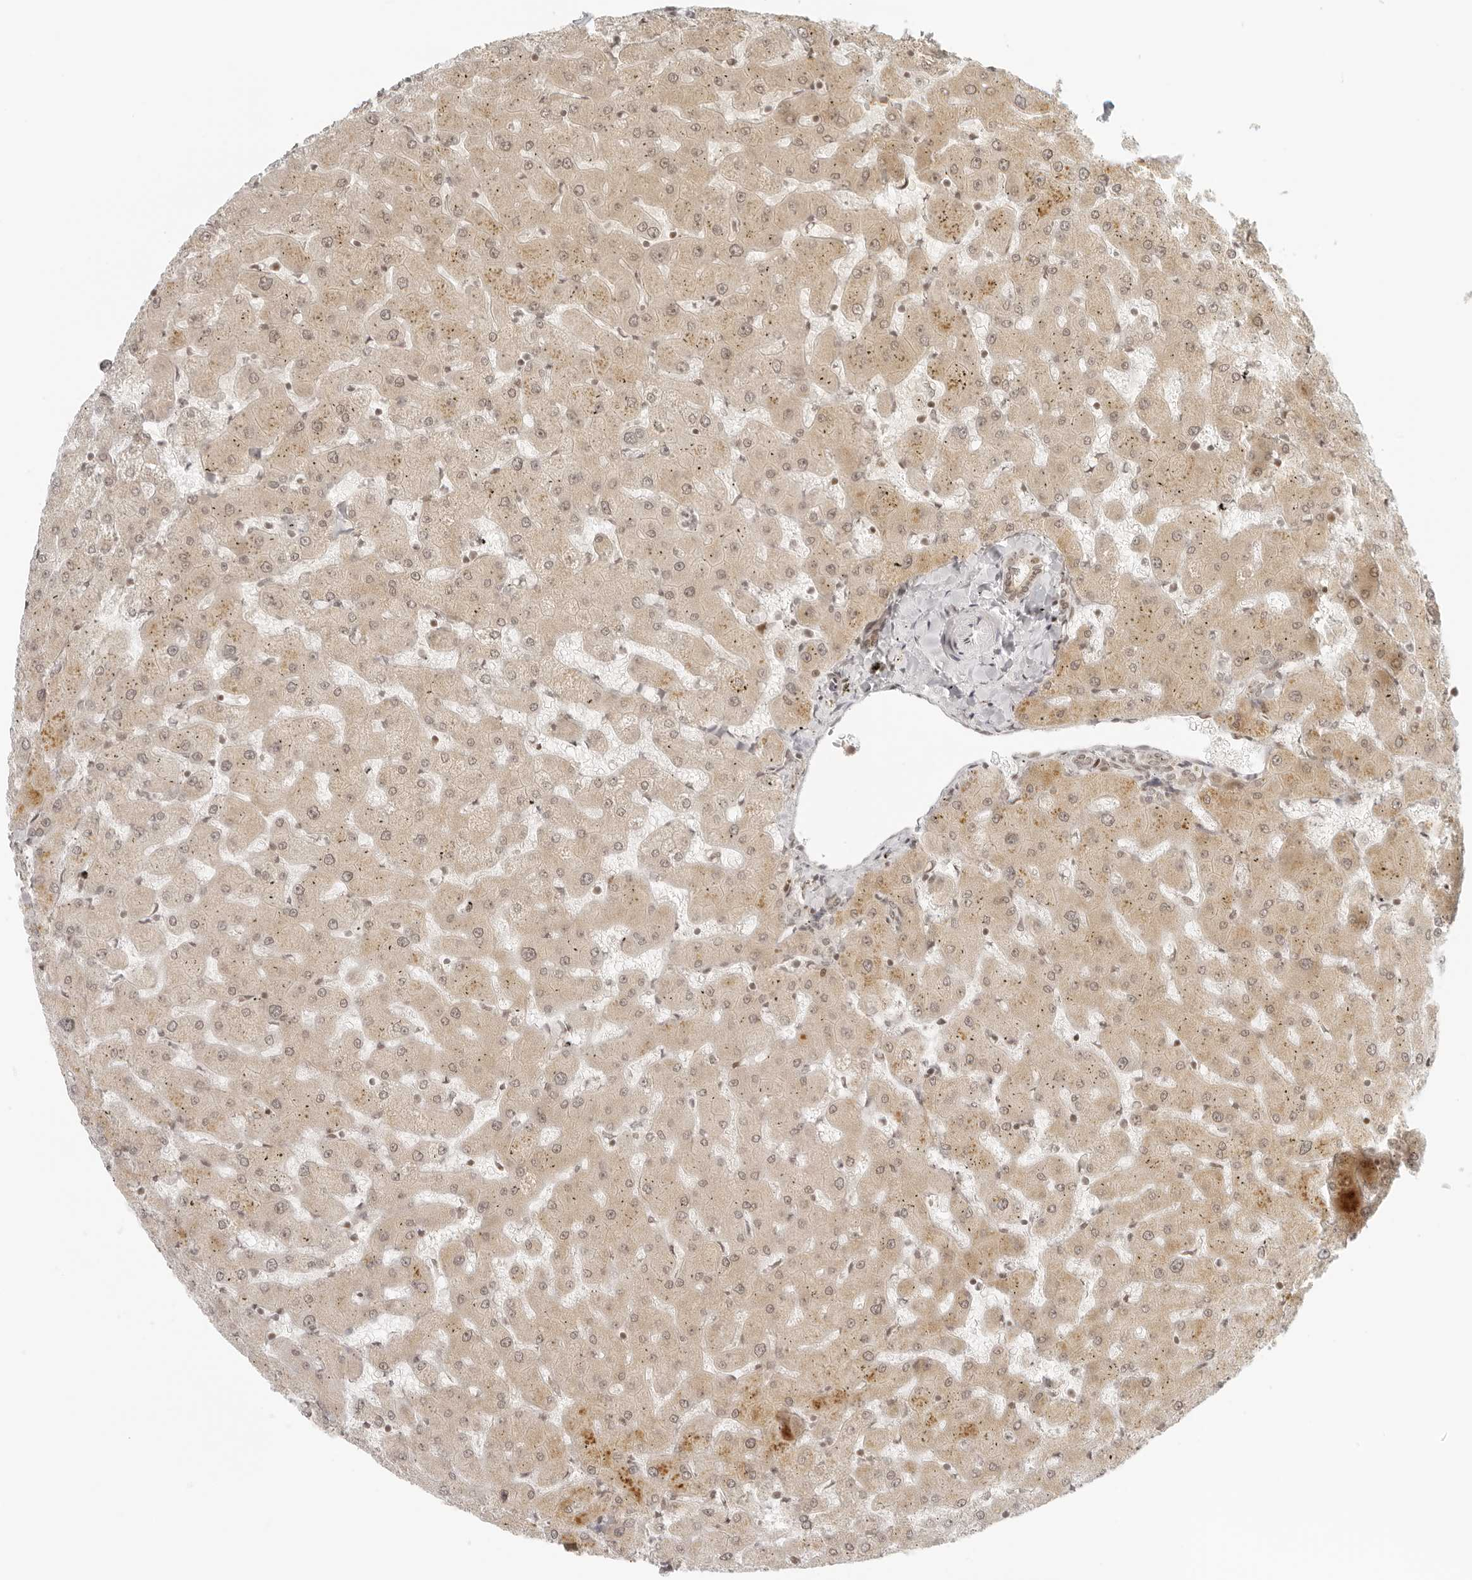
{"staining": {"intensity": "weak", "quantity": ">75%", "location": "nuclear"}, "tissue": "liver", "cell_type": "Cholangiocytes", "image_type": "normal", "snomed": [{"axis": "morphology", "description": "Normal tissue, NOS"}, {"axis": "topography", "description": "Liver"}], "caption": "An immunohistochemistry (IHC) histopathology image of normal tissue is shown. Protein staining in brown highlights weak nuclear positivity in liver within cholangiocytes.", "gene": "ZNF407", "patient": {"sex": "female", "age": 63}}